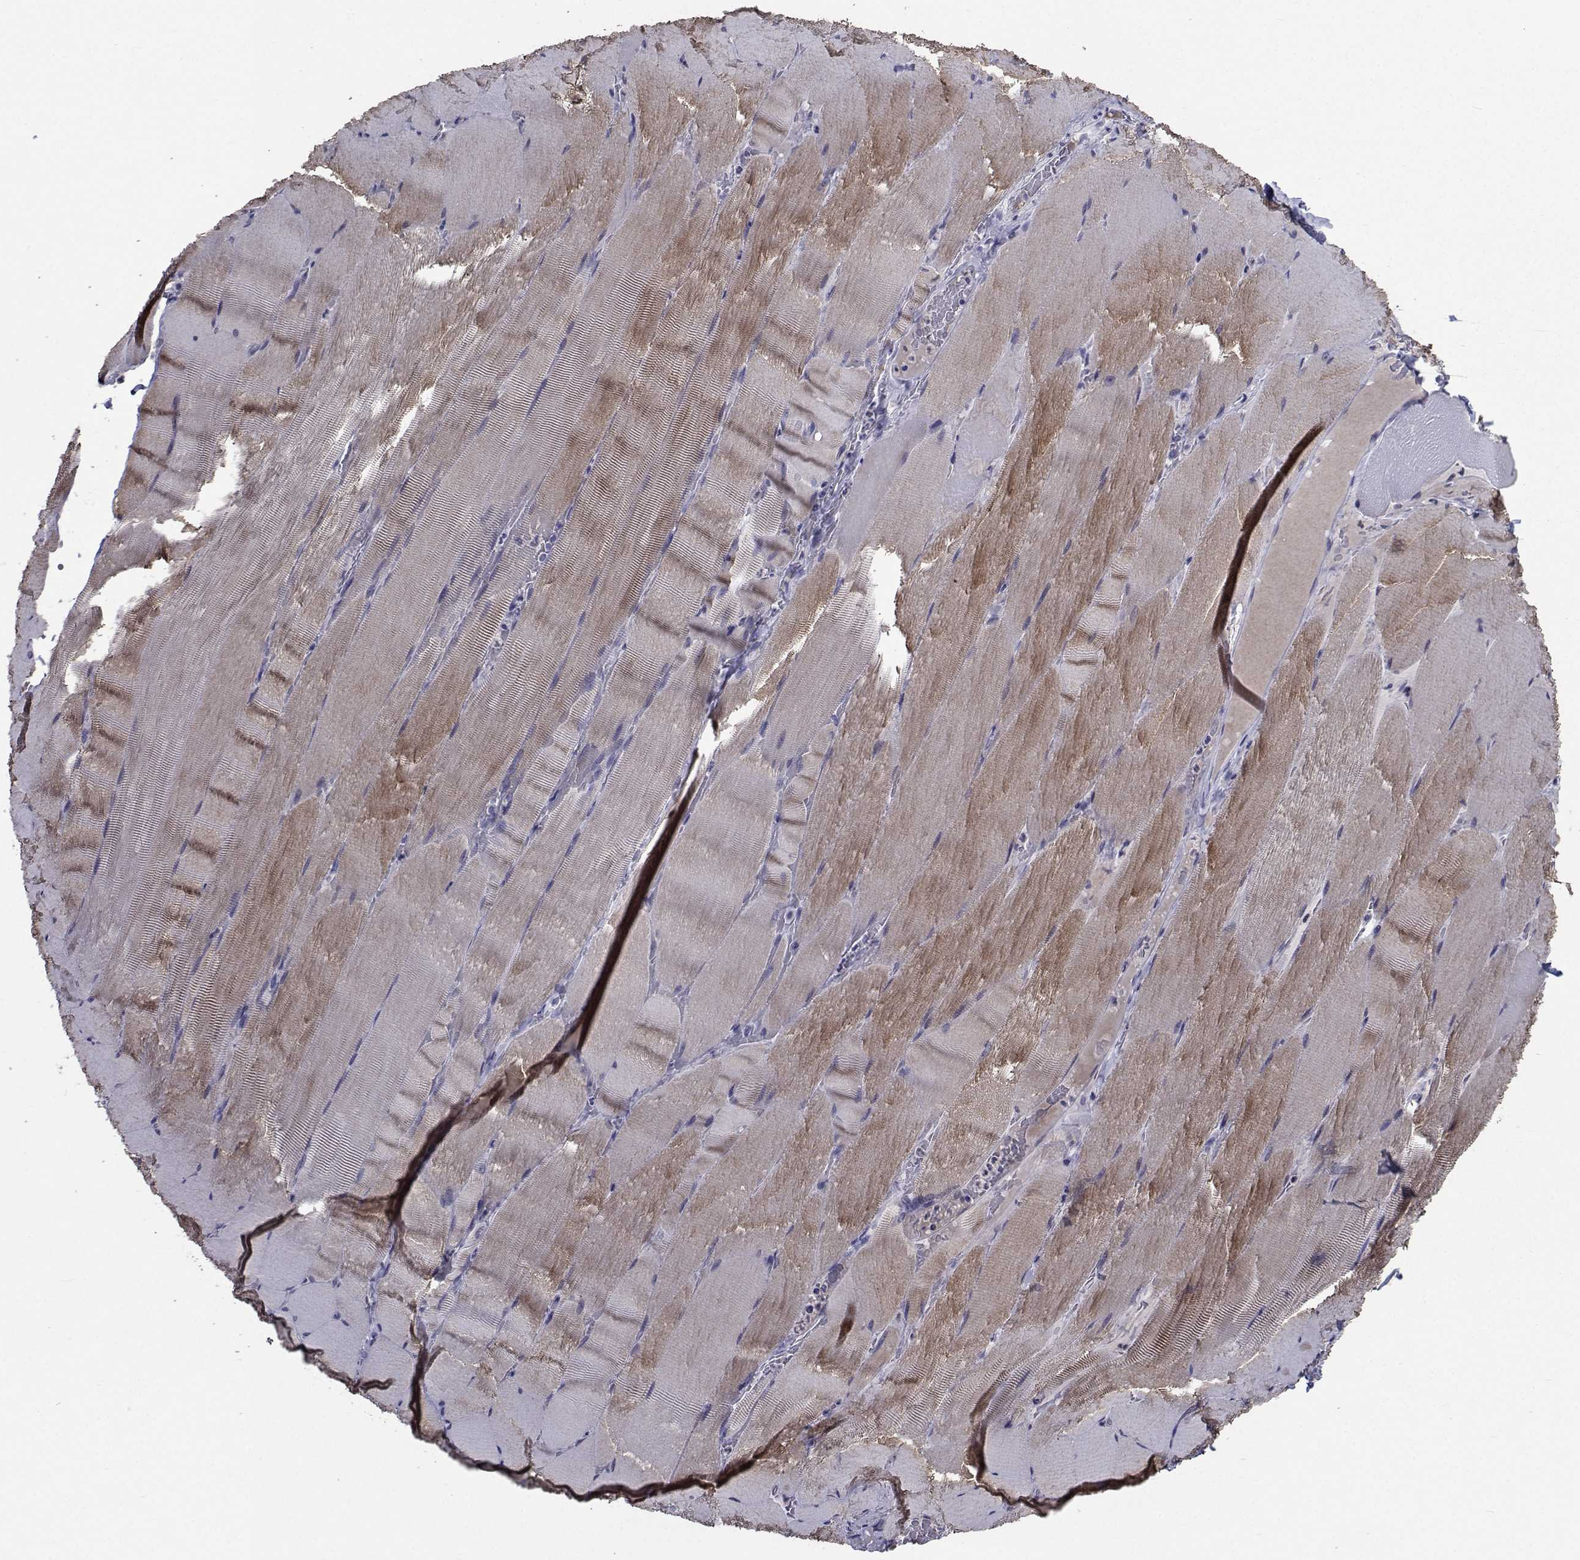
{"staining": {"intensity": "weak", "quantity": "25%-75%", "location": "cytoplasmic/membranous"}, "tissue": "skeletal muscle", "cell_type": "Myocytes", "image_type": "normal", "snomed": [{"axis": "morphology", "description": "Normal tissue, NOS"}, {"axis": "topography", "description": "Skeletal muscle"}], "caption": "A histopathology image of skeletal muscle stained for a protein displays weak cytoplasmic/membranous brown staining in myocytes. Immunohistochemistry (ihc) stains the protein of interest in brown and the nuclei are stained blue.", "gene": "SEMA5B", "patient": {"sex": "male", "age": 56}}